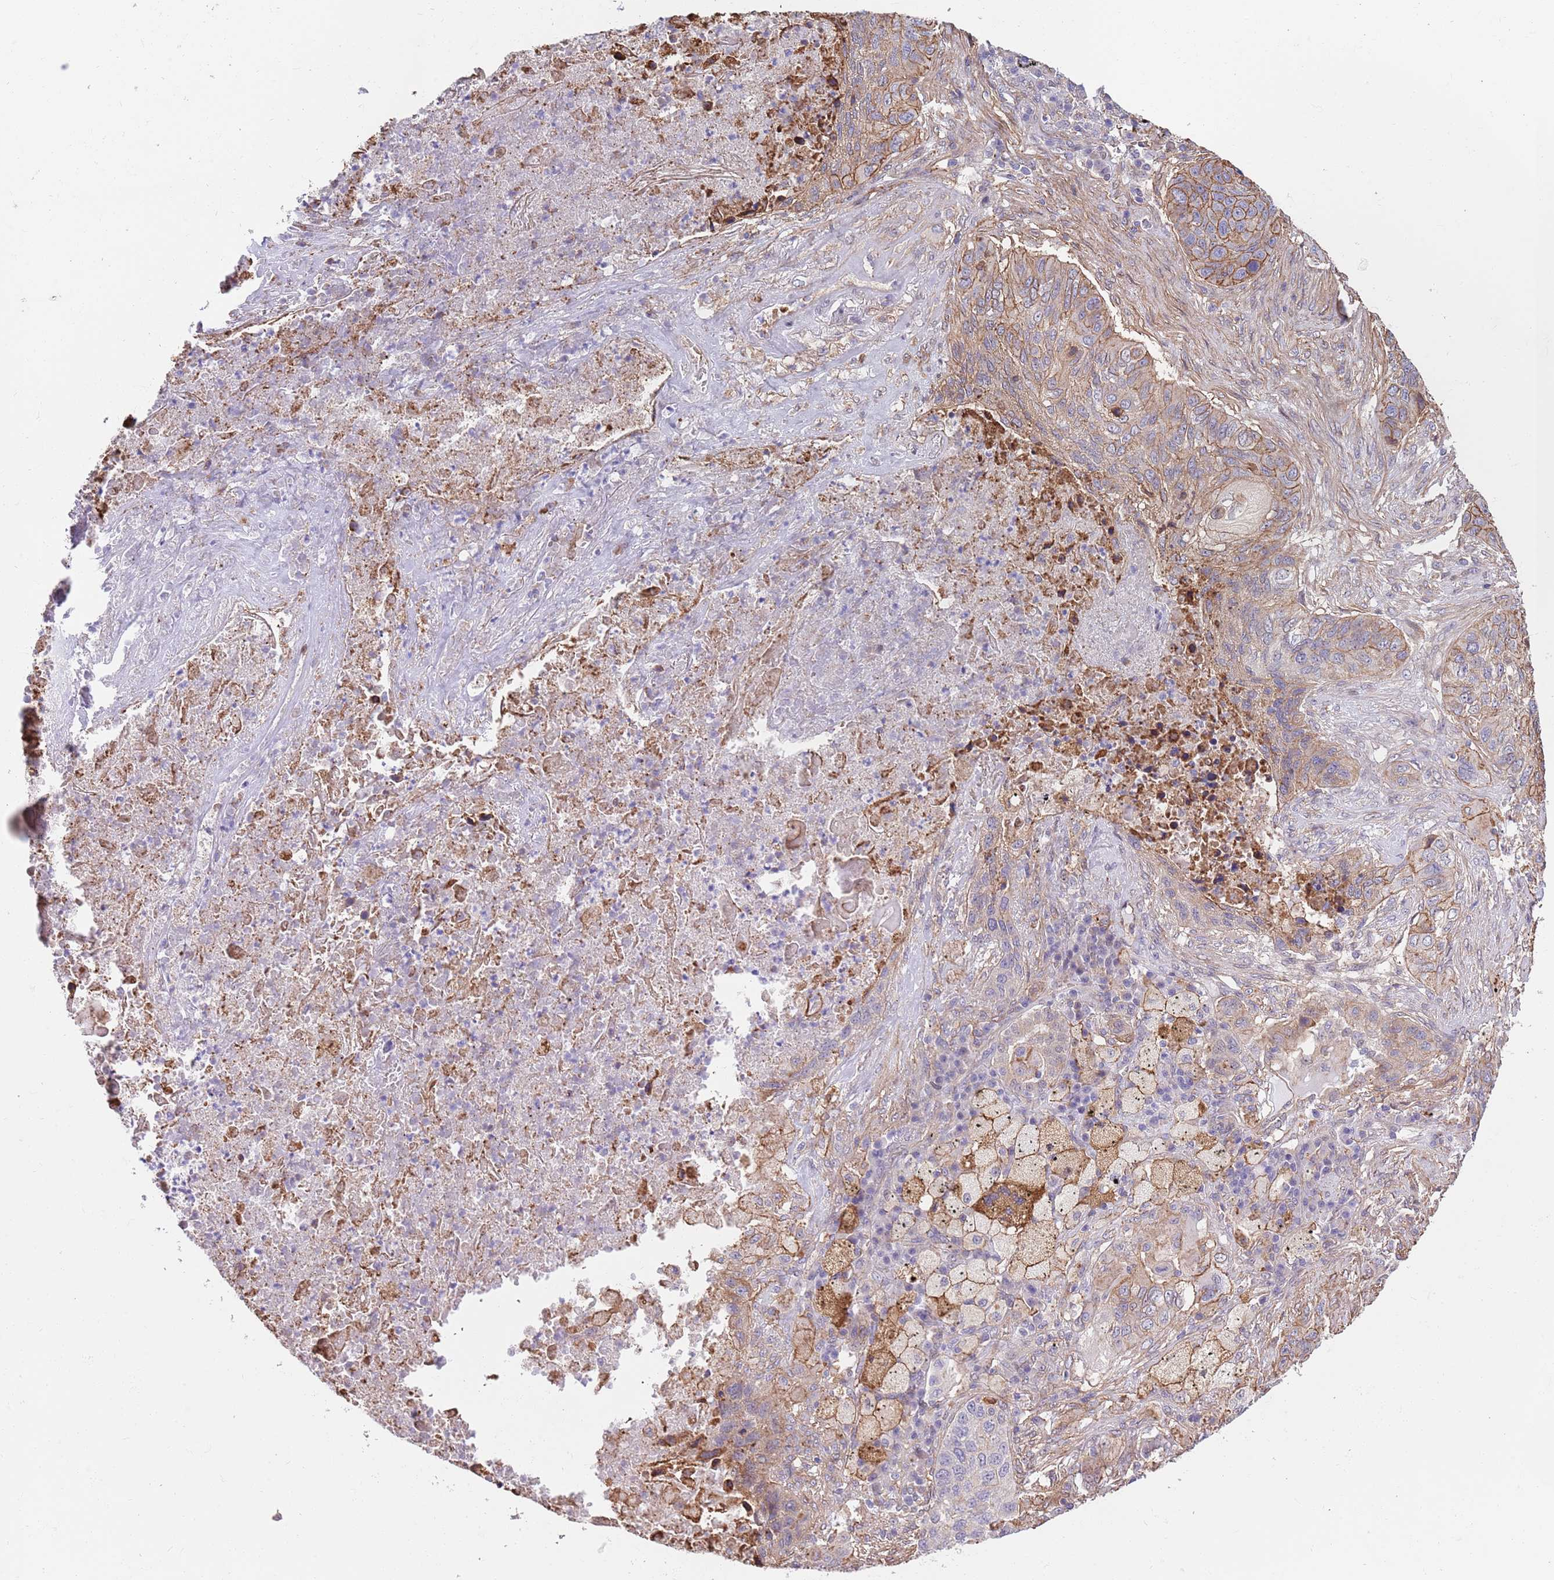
{"staining": {"intensity": "moderate", "quantity": ">75%", "location": "cytoplasmic/membranous"}, "tissue": "lung cancer", "cell_type": "Tumor cells", "image_type": "cancer", "snomed": [{"axis": "morphology", "description": "Squamous cell carcinoma, NOS"}, {"axis": "topography", "description": "Lung"}], "caption": "This is a micrograph of IHC staining of lung cancer, which shows moderate expression in the cytoplasmic/membranous of tumor cells.", "gene": "BPNT1", "patient": {"sex": "female", "age": 63}}